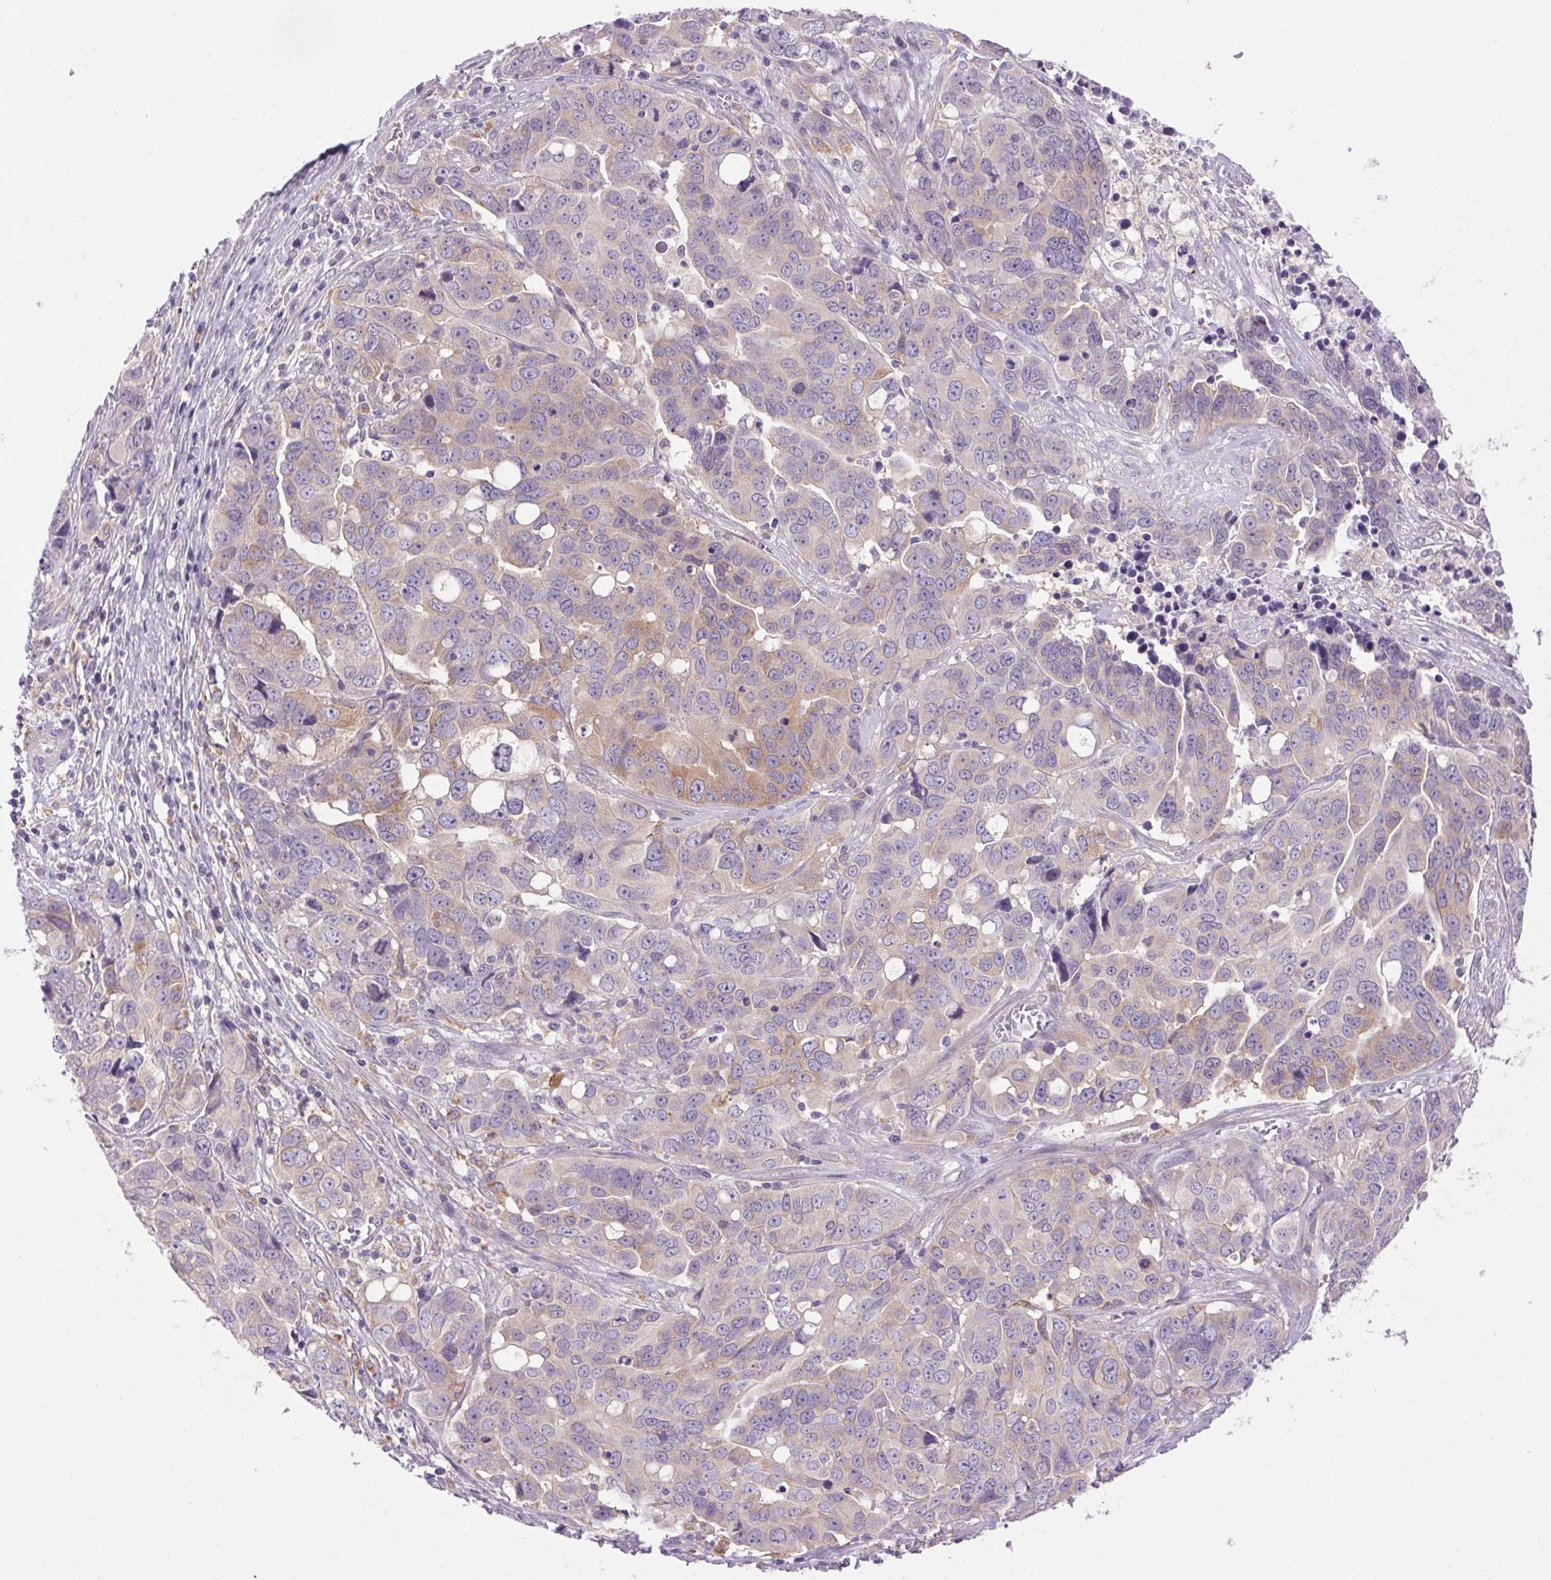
{"staining": {"intensity": "weak", "quantity": "<25%", "location": "cytoplasmic/membranous"}, "tissue": "ovarian cancer", "cell_type": "Tumor cells", "image_type": "cancer", "snomed": [{"axis": "morphology", "description": "Carcinoma, endometroid"}, {"axis": "topography", "description": "Ovary"}], "caption": "DAB immunohistochemical staining of human endometroid carcinoma (ovarian) exhibits no significant expression in tumor cells. (IHC, brightfield microscopy, high magnification).", "gene": "SOWAHC", "patient": {"sex": "female", "age": 78}}